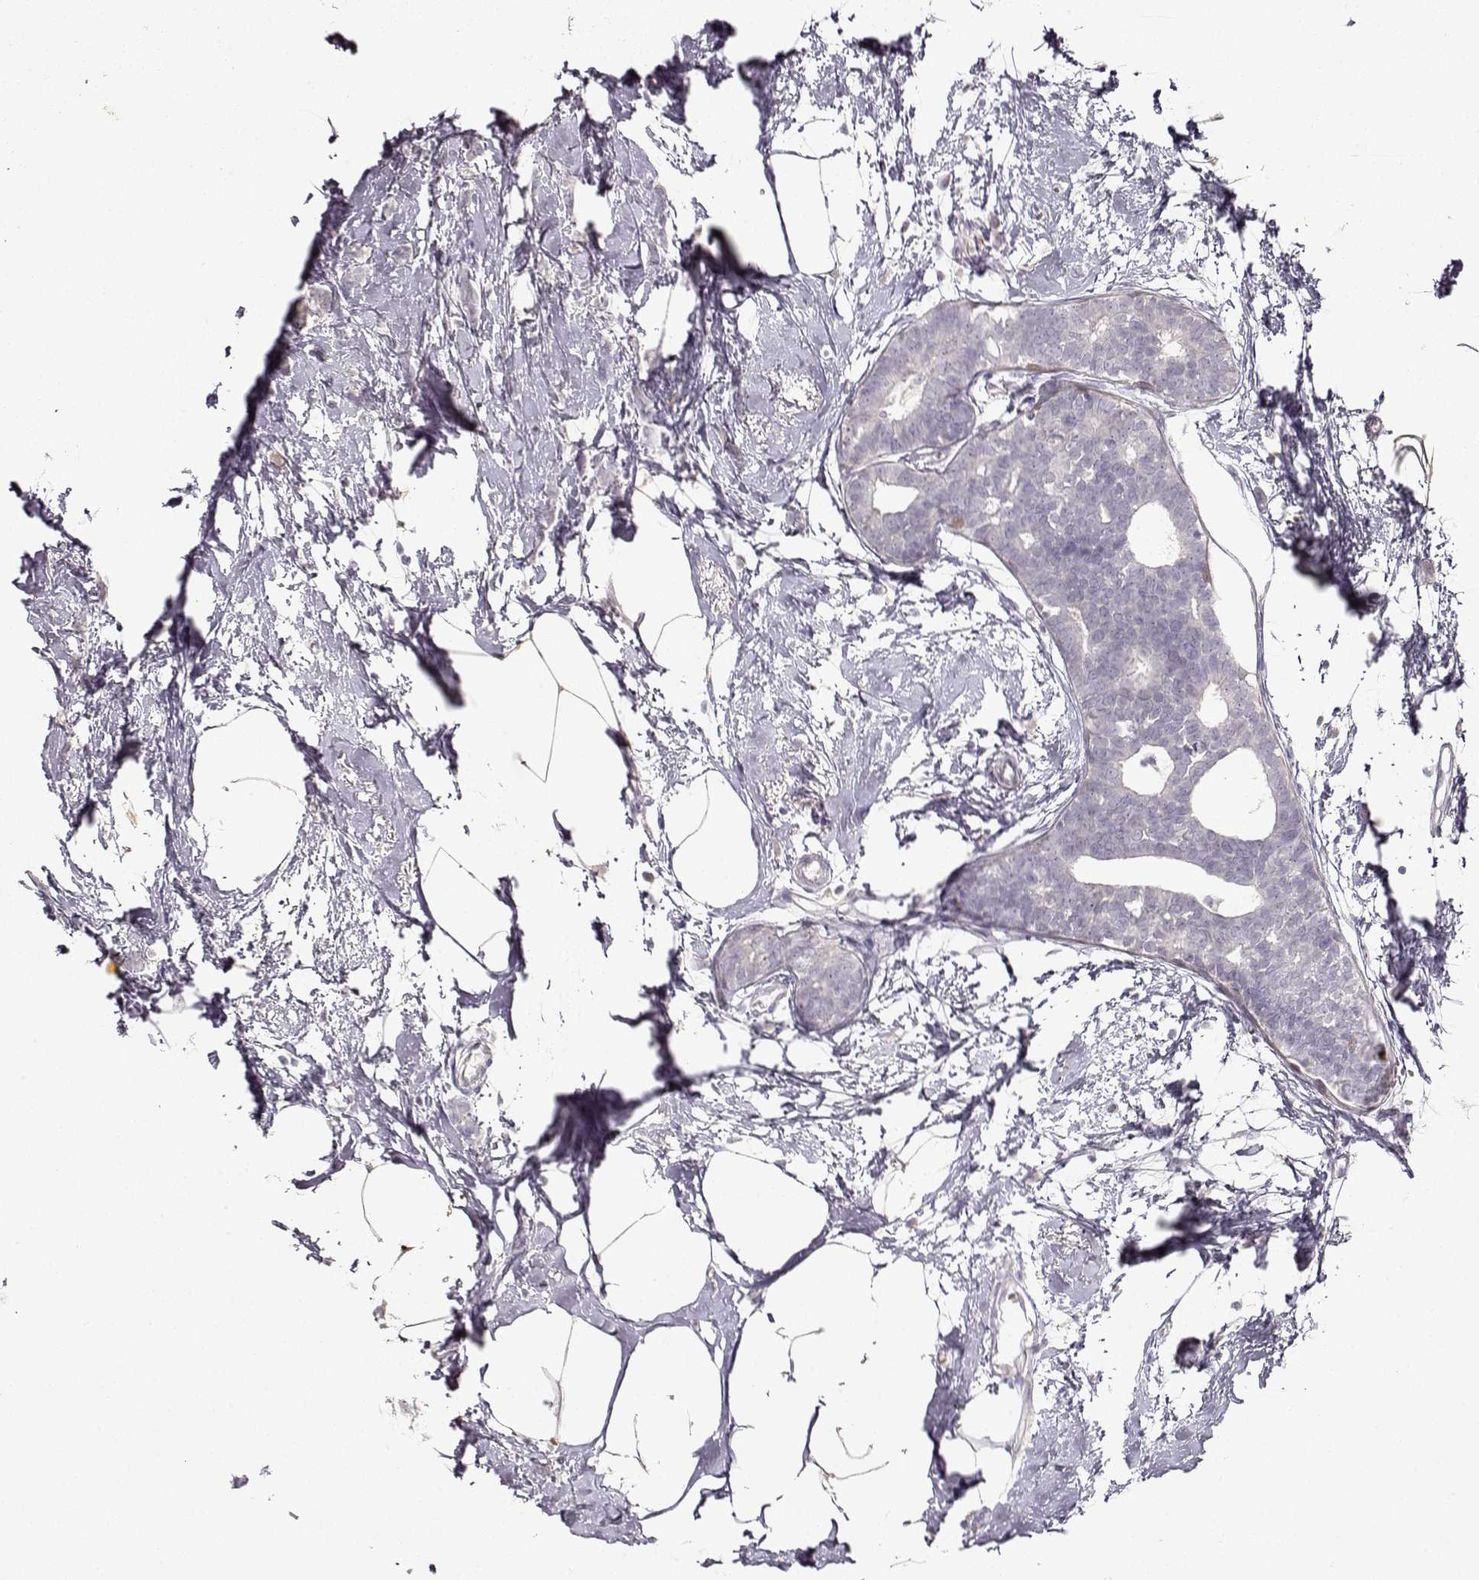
{"staining": {"intensity": "negative", "quantity": "none", "location": "none"}, "tissue": "breast cancer", "cell_type": "Tumor cells", "image_type": "cancer", "snomed": [{"axis": "morphology", "description": "Duct carcinoma"}, {"axis": "topography", "description": "Breast"}], "caption": "This photomicrograph is of breast cancer (invasive ductal carcinoma) stained with IHC to label a protein in brown with the nuclei are counter-stained blue. There is no staining in tumor cells. (DAB (3,3'-diaminobenzidine) IHC, high magnification).", "gene": "S100B", "patient": {"sex": "female", "age": 40}}